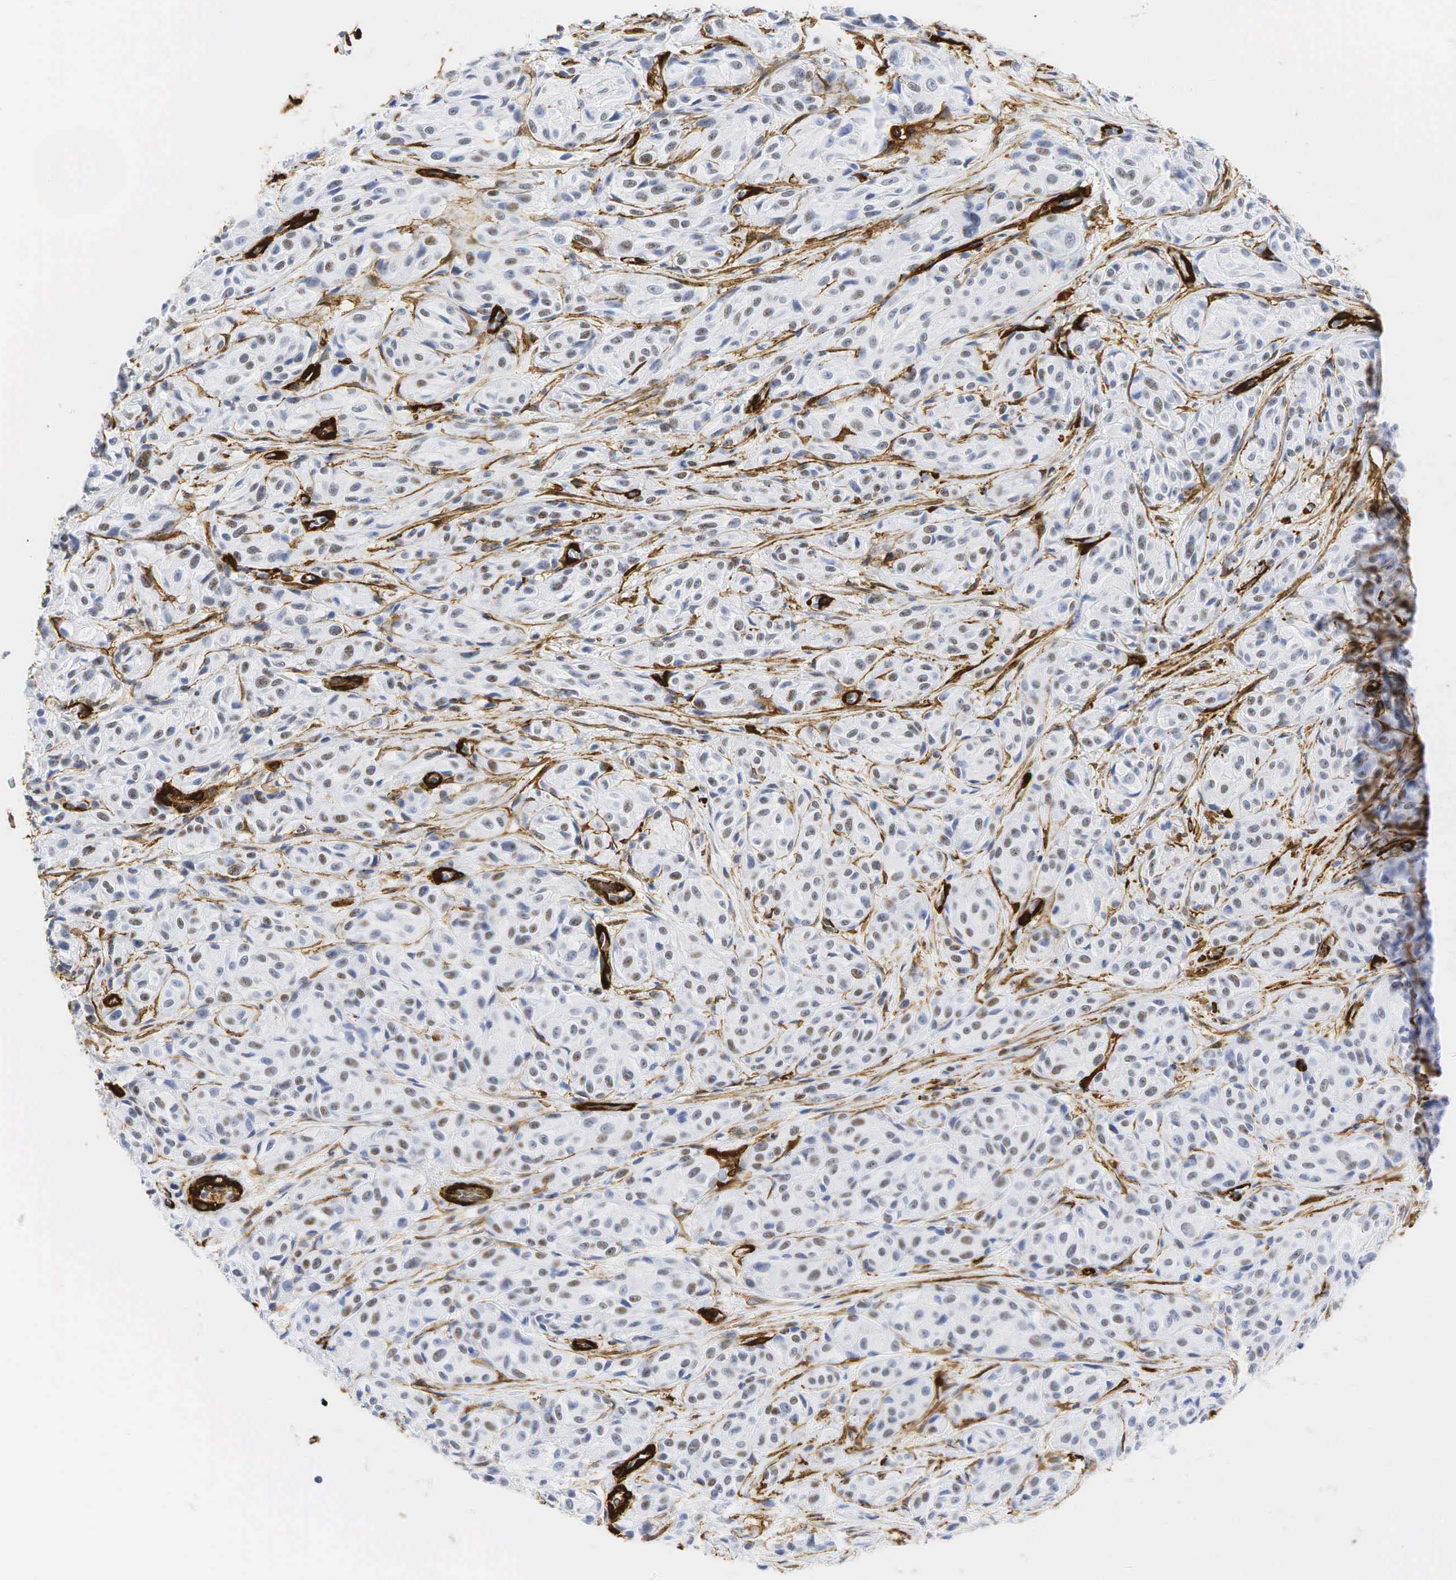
{"staining": {"intensity": "weak", "quantity": "25%-75%", "location": "nuclear"}, "tissue": "melanoma", "cell_type": "Tumor cells", "image_type": "cancer", "snomed": [{"axis": "morphology", "description": "Malignant melanoma, NOS"}, {"axis": "topography", "description": "Skin"}], "caption": "Protein staining reveals weak nuclear expression in about 25%-75% of tumor cells in malignant melanoma. The protein of interest is shown in brown color, while the nuclei are stained blue.", "gene": "ACTA2", "patient": {"sex": "male", "age": 70}}